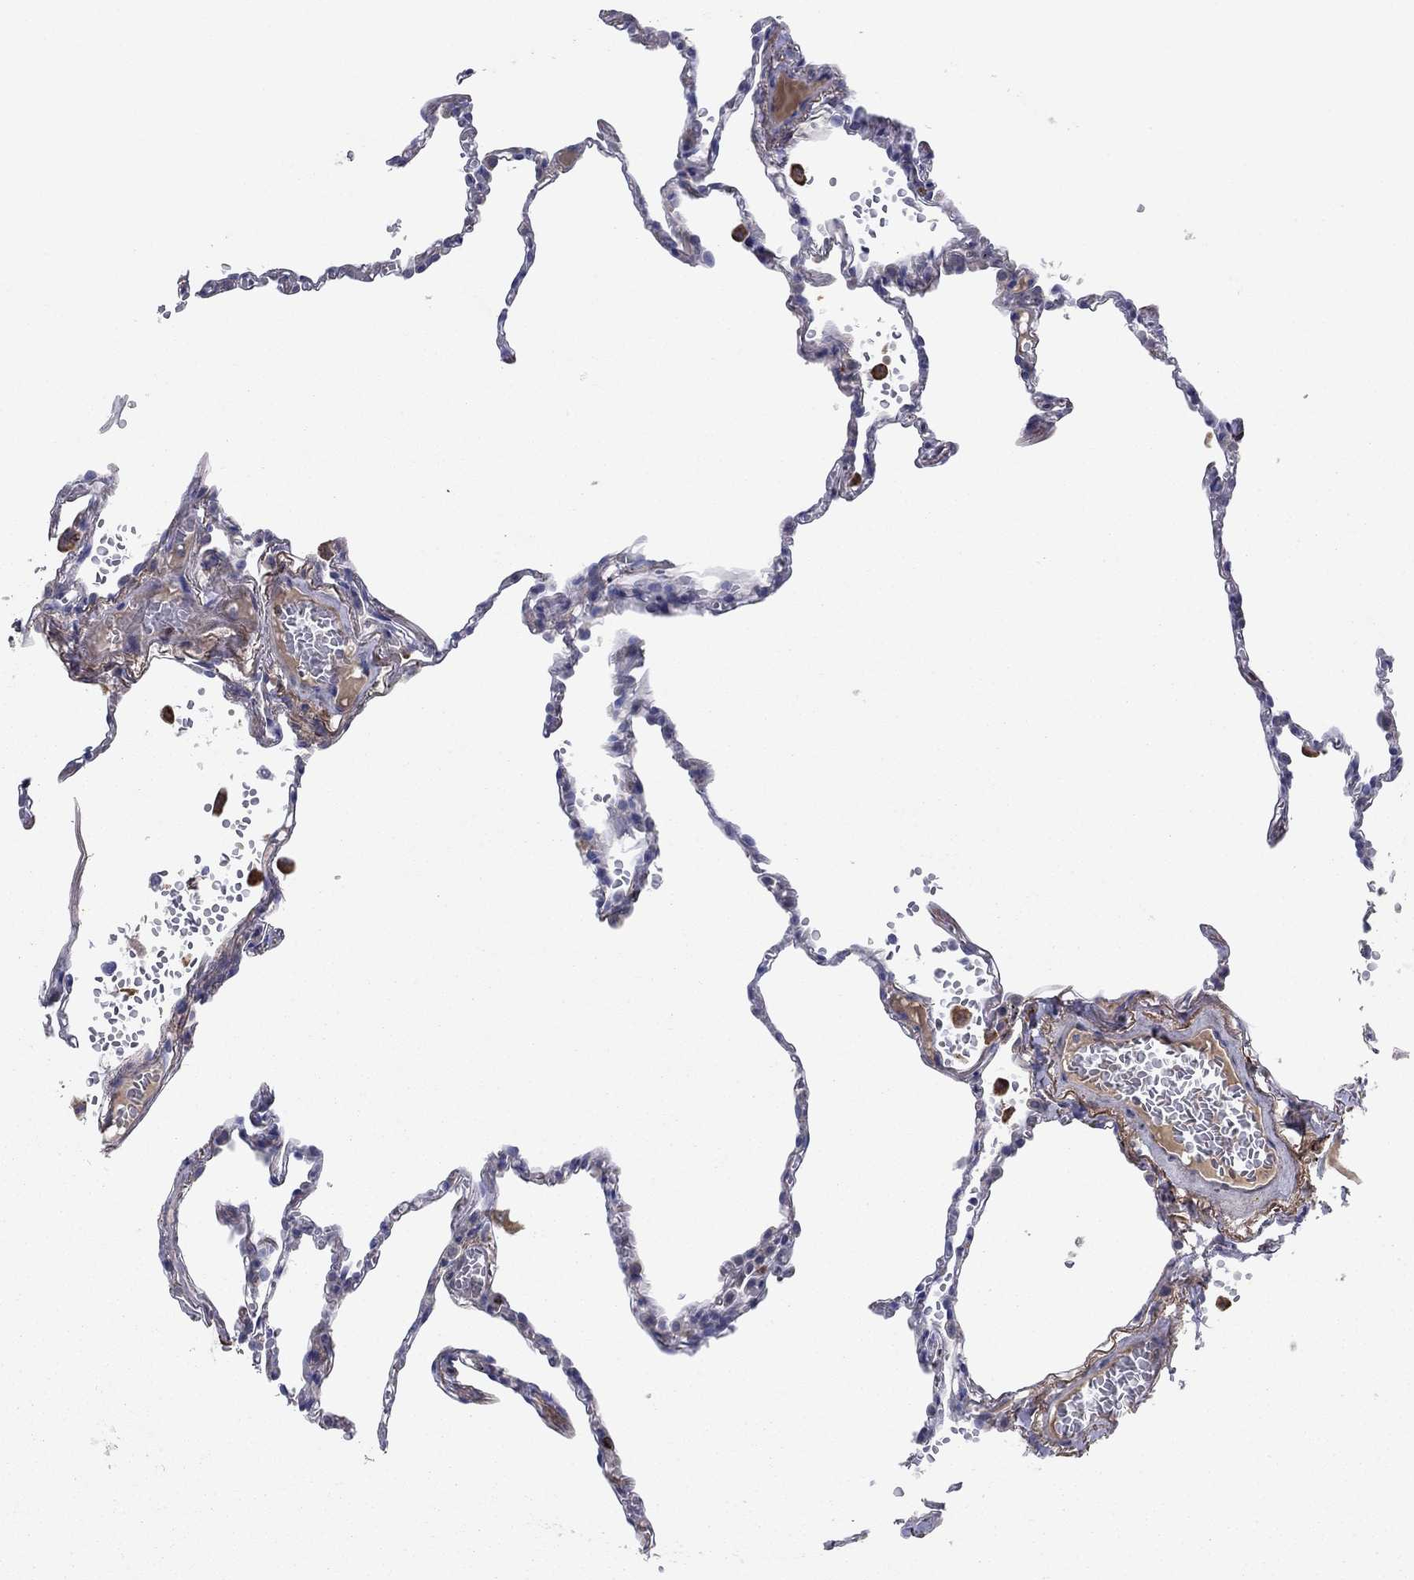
{"staining": {"intensity": "negative", "quantity": "none", "location": "none"}, "tissue": "lung", "cell_type": "Alveolar cells", "image_type": "normal", "snomed": [{"axis": "morphology", "description": "Normal tissue, NOS"}, {"axis": "topography", "description": "Lung"}], "caption": "IHC of normal human lung reveals no staining in alveolar cells.", "gene": "PTGDS", "patient": {"sex": "male", "age": 78}}